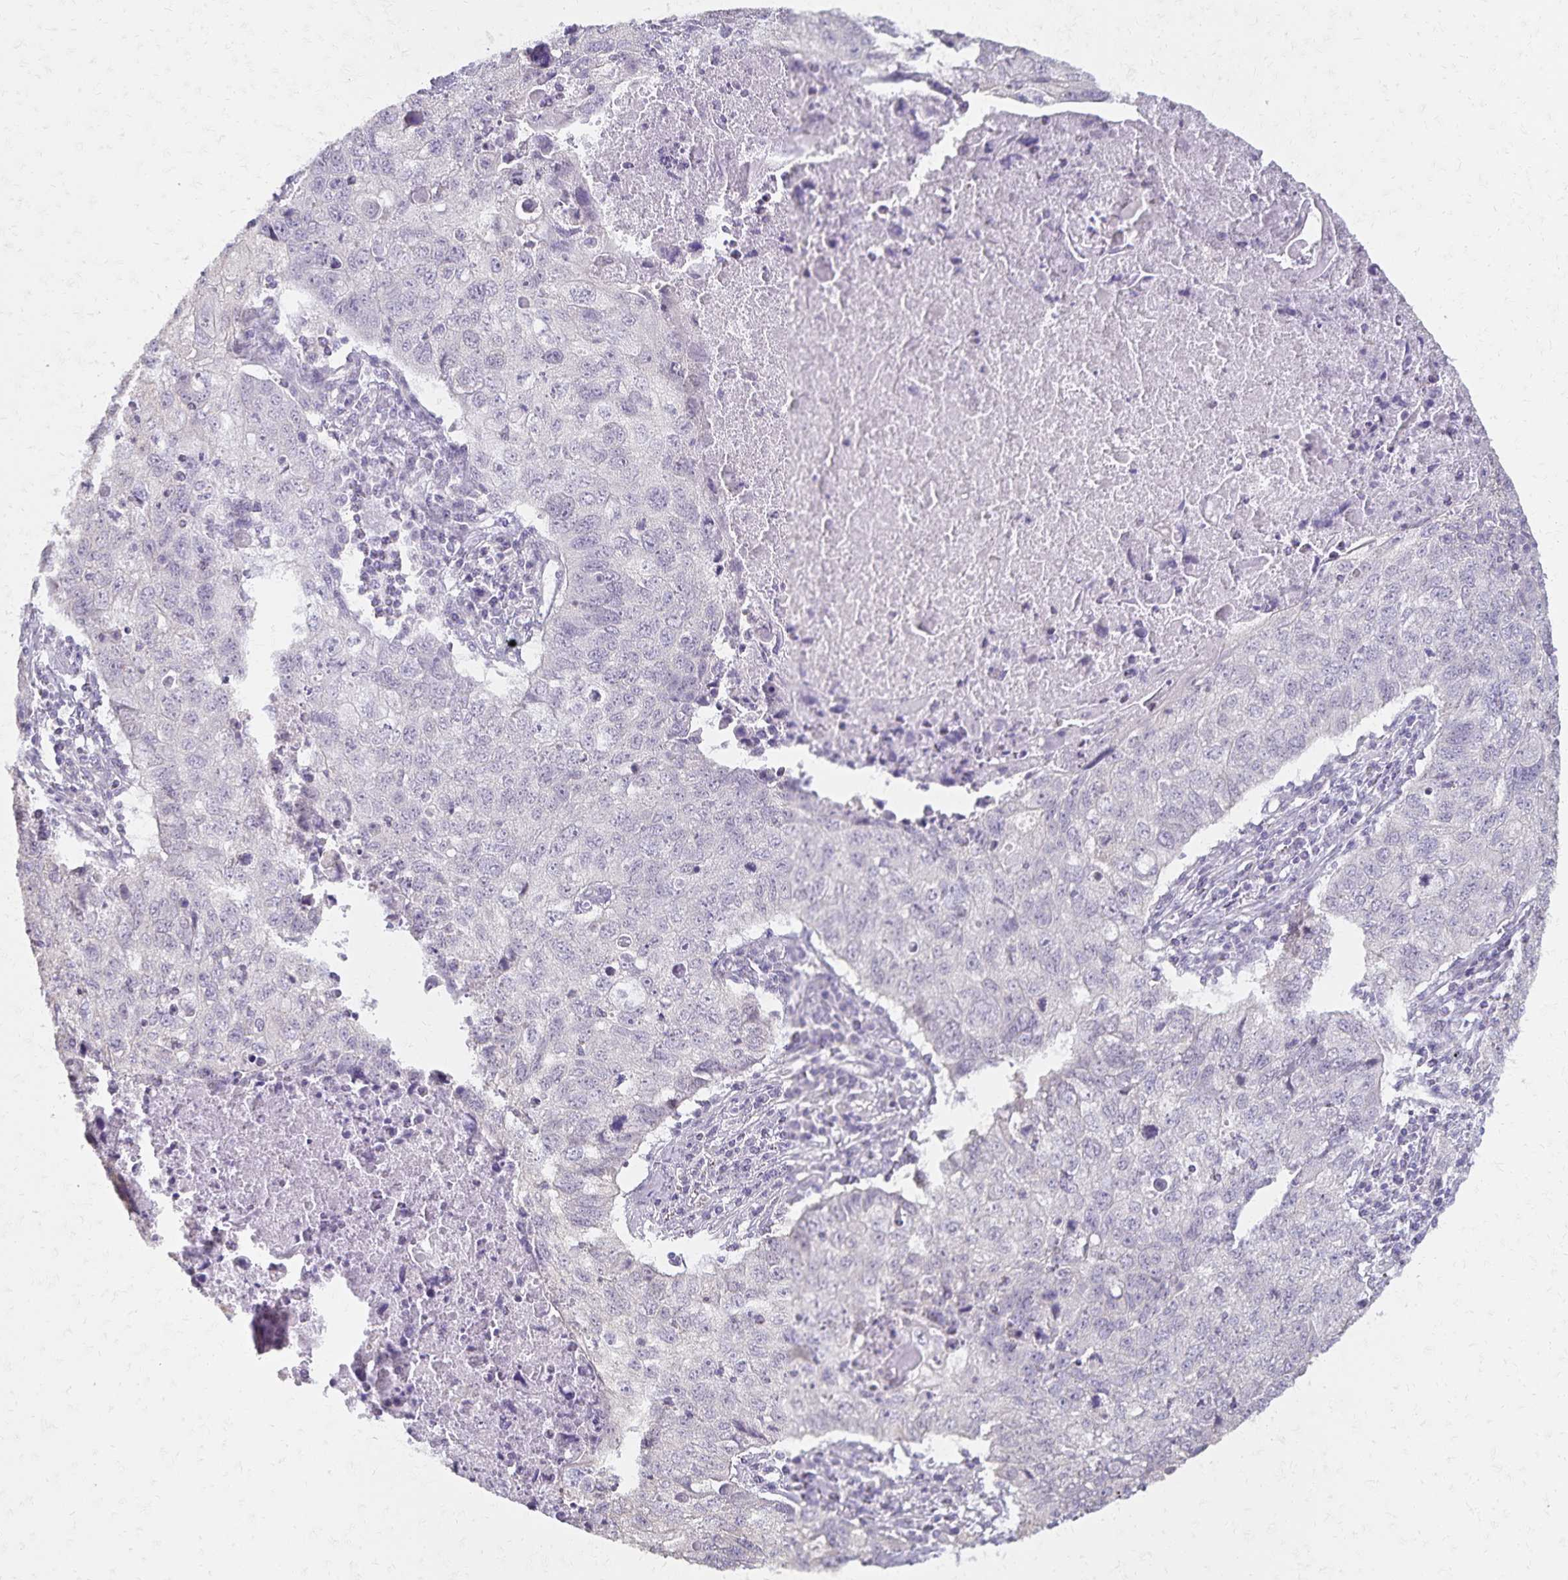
{"staining": {"intensity": "negative", "quantity": "none", "location": "none"}, "tissue": "lung cancer", "cell_type": "Tumor cells", "image_type": "cancer", "snomed": [{"axis": "morphology", "description": "Normal morphology"}, {"axis": "morphology", "description": "Aneuploidy"}, {"axis": "morphology", "description": "Squamous cell carcinoma, NOS"}, {"axis": "topography", "description": "Lymph node"}, {"axis": "topography", "description": "Lung"}], "caption": "Immunohistochemical staining of lung cancer (squamous cell carcinoma) reveals no significant expression in tumor cells.", "gene": "KISS1", "patient": {"sex": "female", "age": 76}}